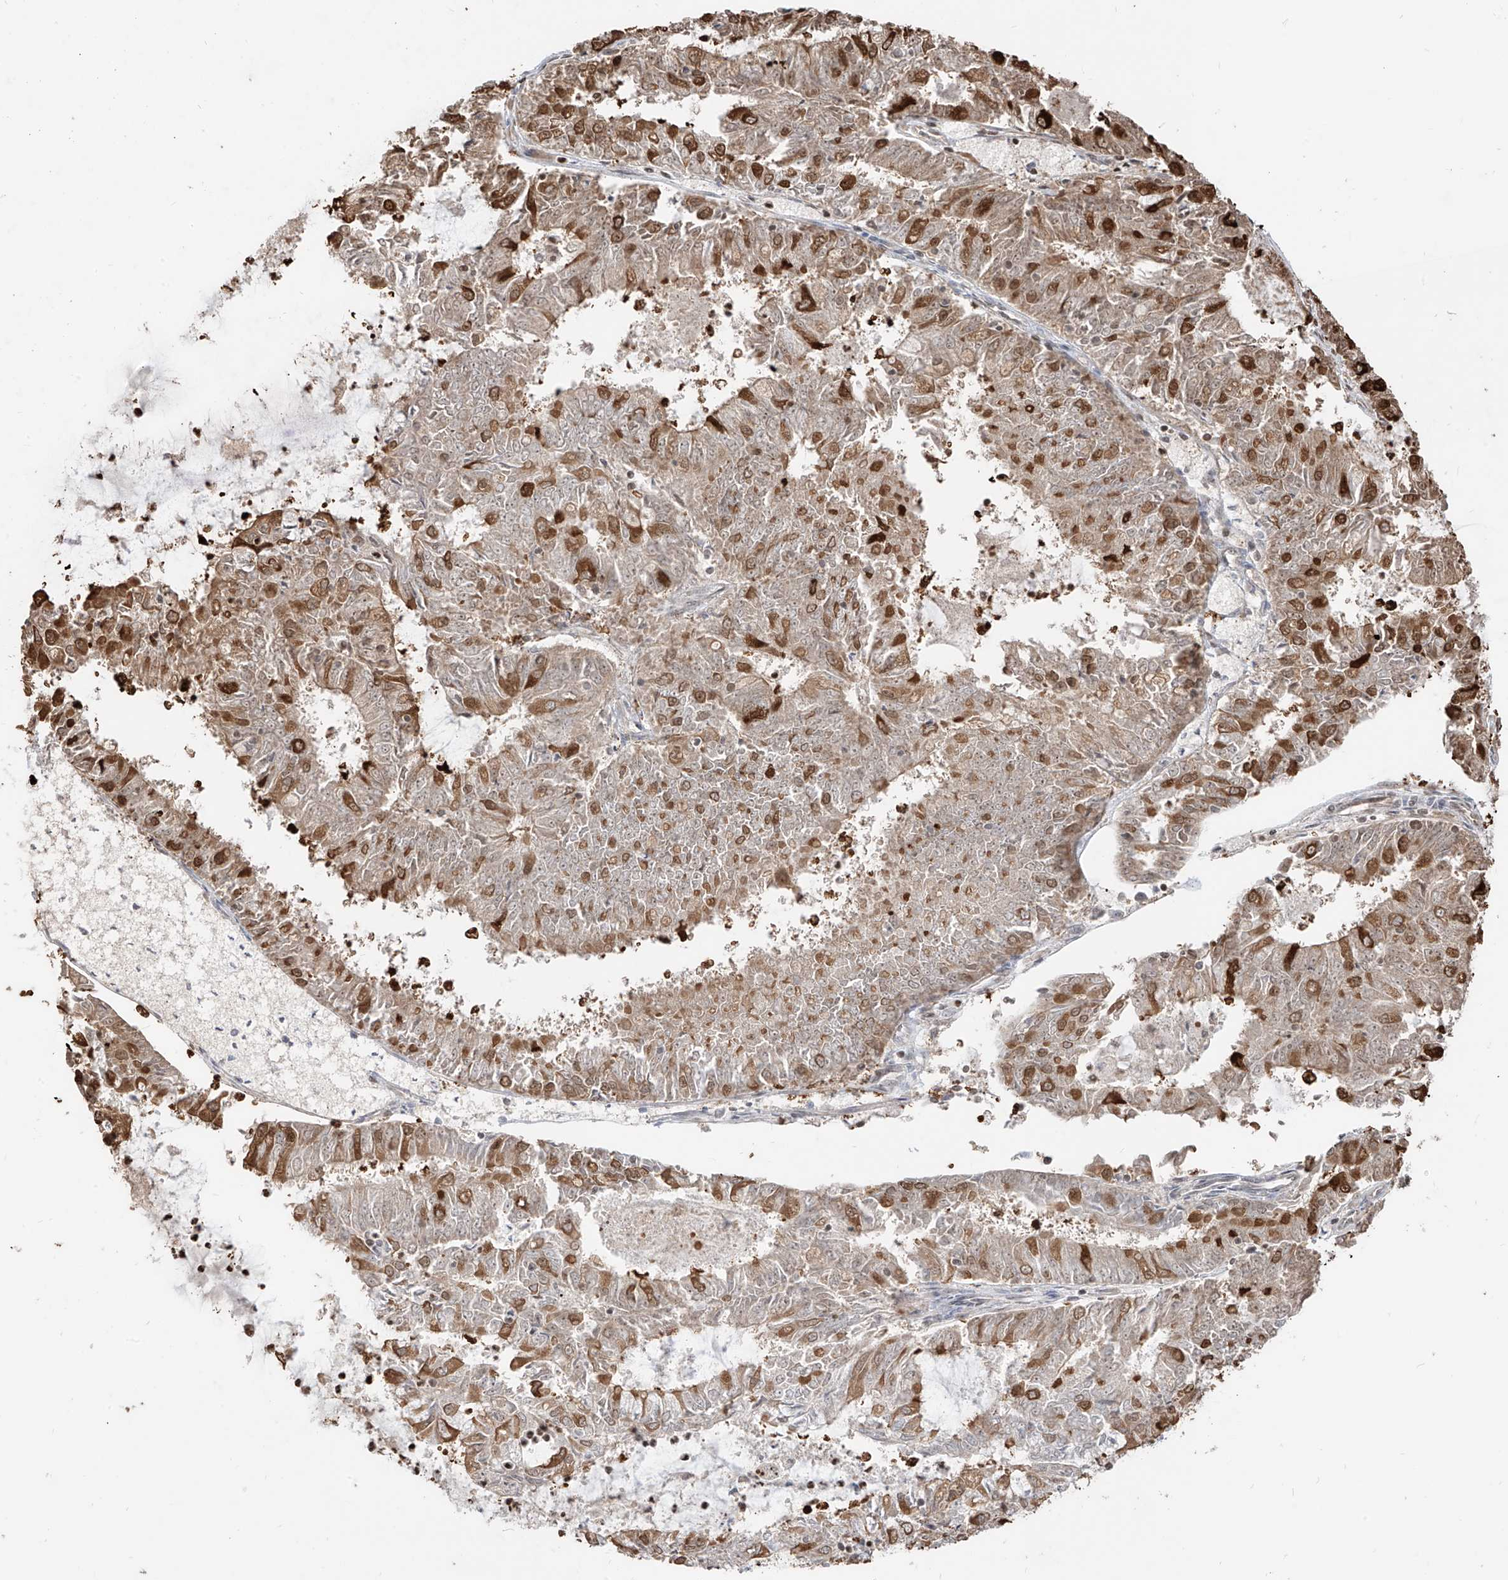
{"staining": {"intensity": "moderate", "quantity": "25%-75%", "location": "cytoplasmic/membranous,nuclear"}, "tissue": "endometrial cancer", "cell_type": "Tumor cells", "image_type": "cancer", "snomed": [{"axis": "morphology", "description": "Adenocarcinoma, NOS"}, {"axis": "topography", "description": "Endometrium"}], "caption": "A brown stain highlights moderate cytoplasmic/membranous and nuclear expression of a protein in human adenocarcinoma (endometrial) tumor cells. The staining was performed using DAB, with brown indicating positive protein expression. Nuclei are stained blue with hematoxylin.", "gene": "VMP1", "patient": {"sex": "female", "age": 57}}